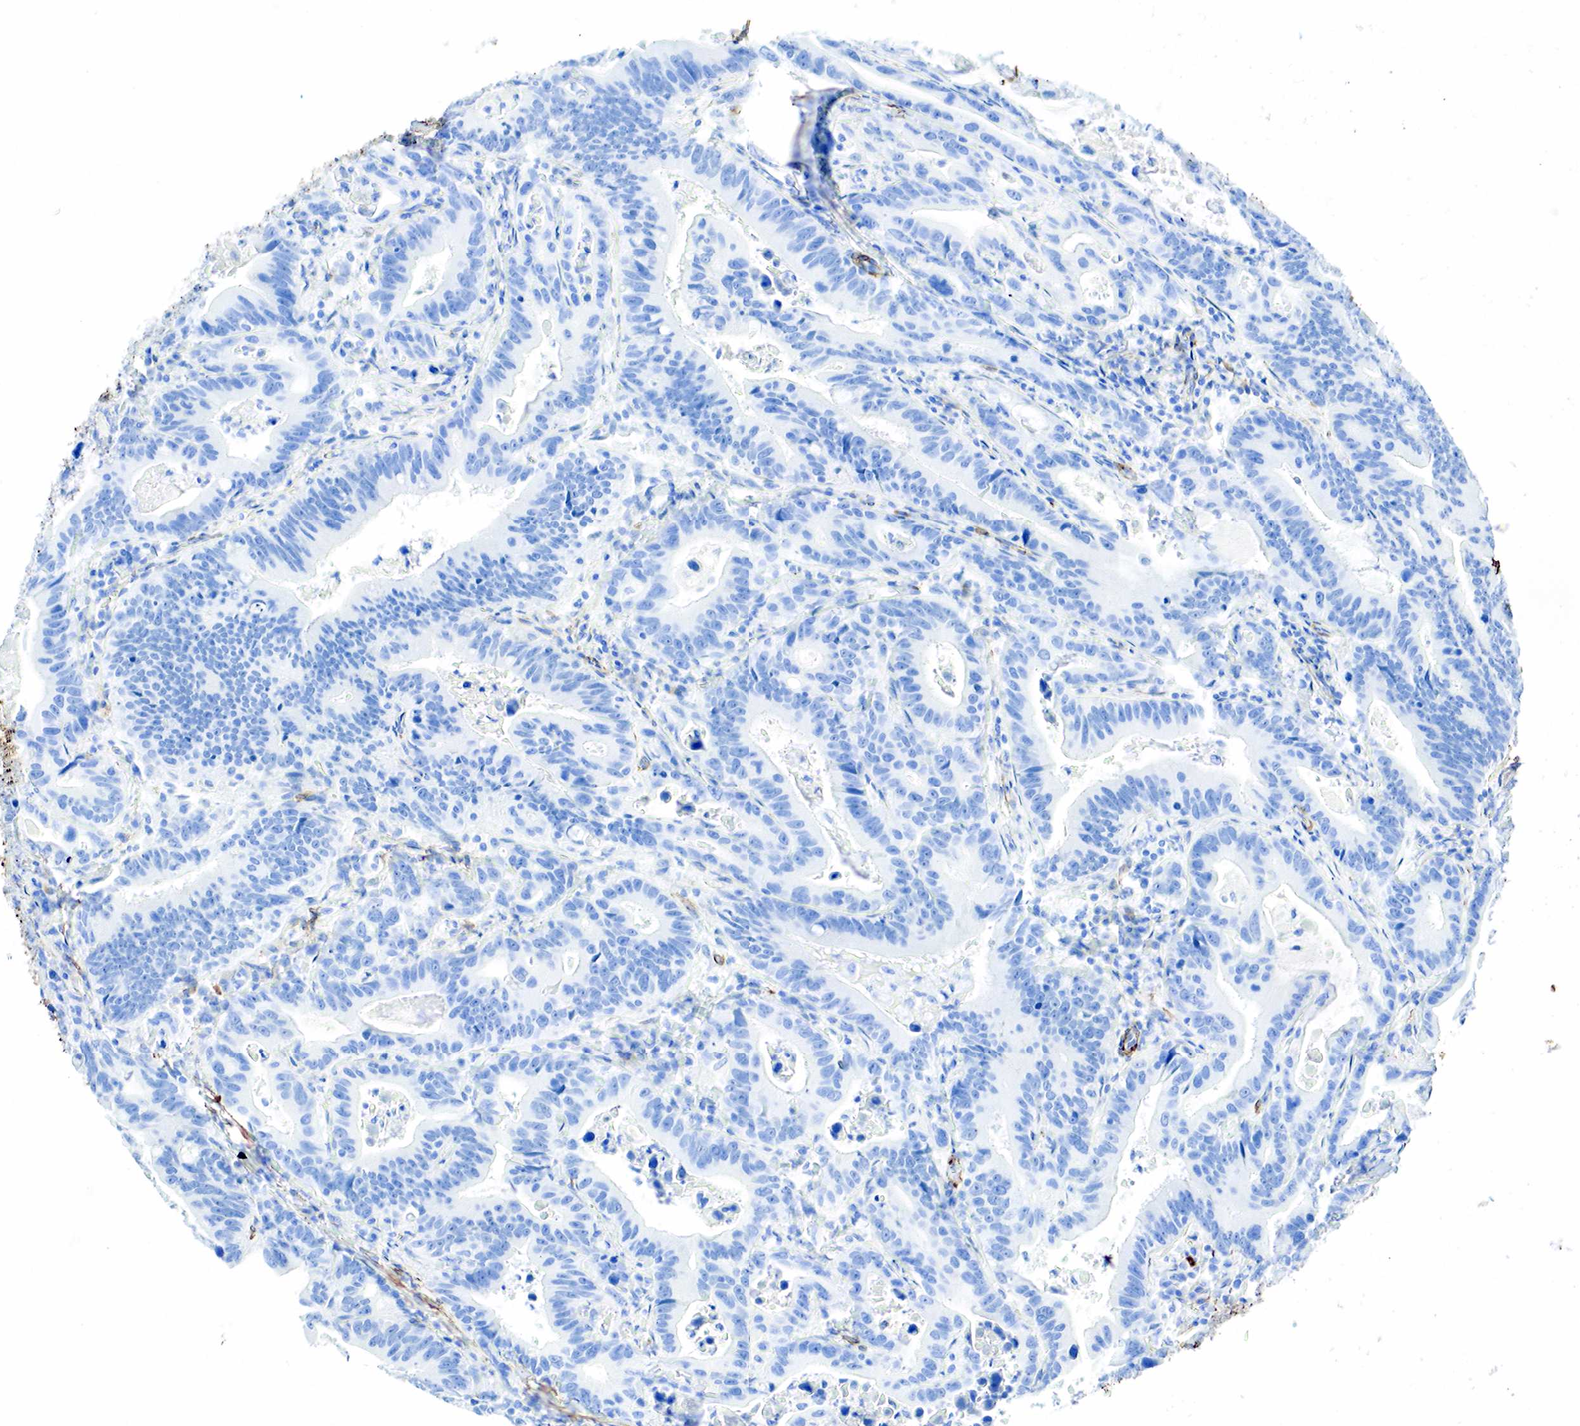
{"staining": {"intensity": "negative", "quantity": "none", "location": "none"}, "tissue": "liver cancer", "cell_type": "Tumor cells", "image_type": "cancer", "snomed": [{"axis": "morphology", "description": "Carcinoma, Hepatocellular, NOS"}, {"axis": "topography", "description": "Liver"}], "caption": "The image shows no staining of tumor cells in liver hepatocellular carcinoma. (Stains: DAB (3,3'-diaminobenzidine) immunohistochemistry with hematoxylin counter stain, Microscopy: brightfield microscopy at high magnification).", "gene": "ACTA1", "patient": {"sex": "male", "age": 49}}